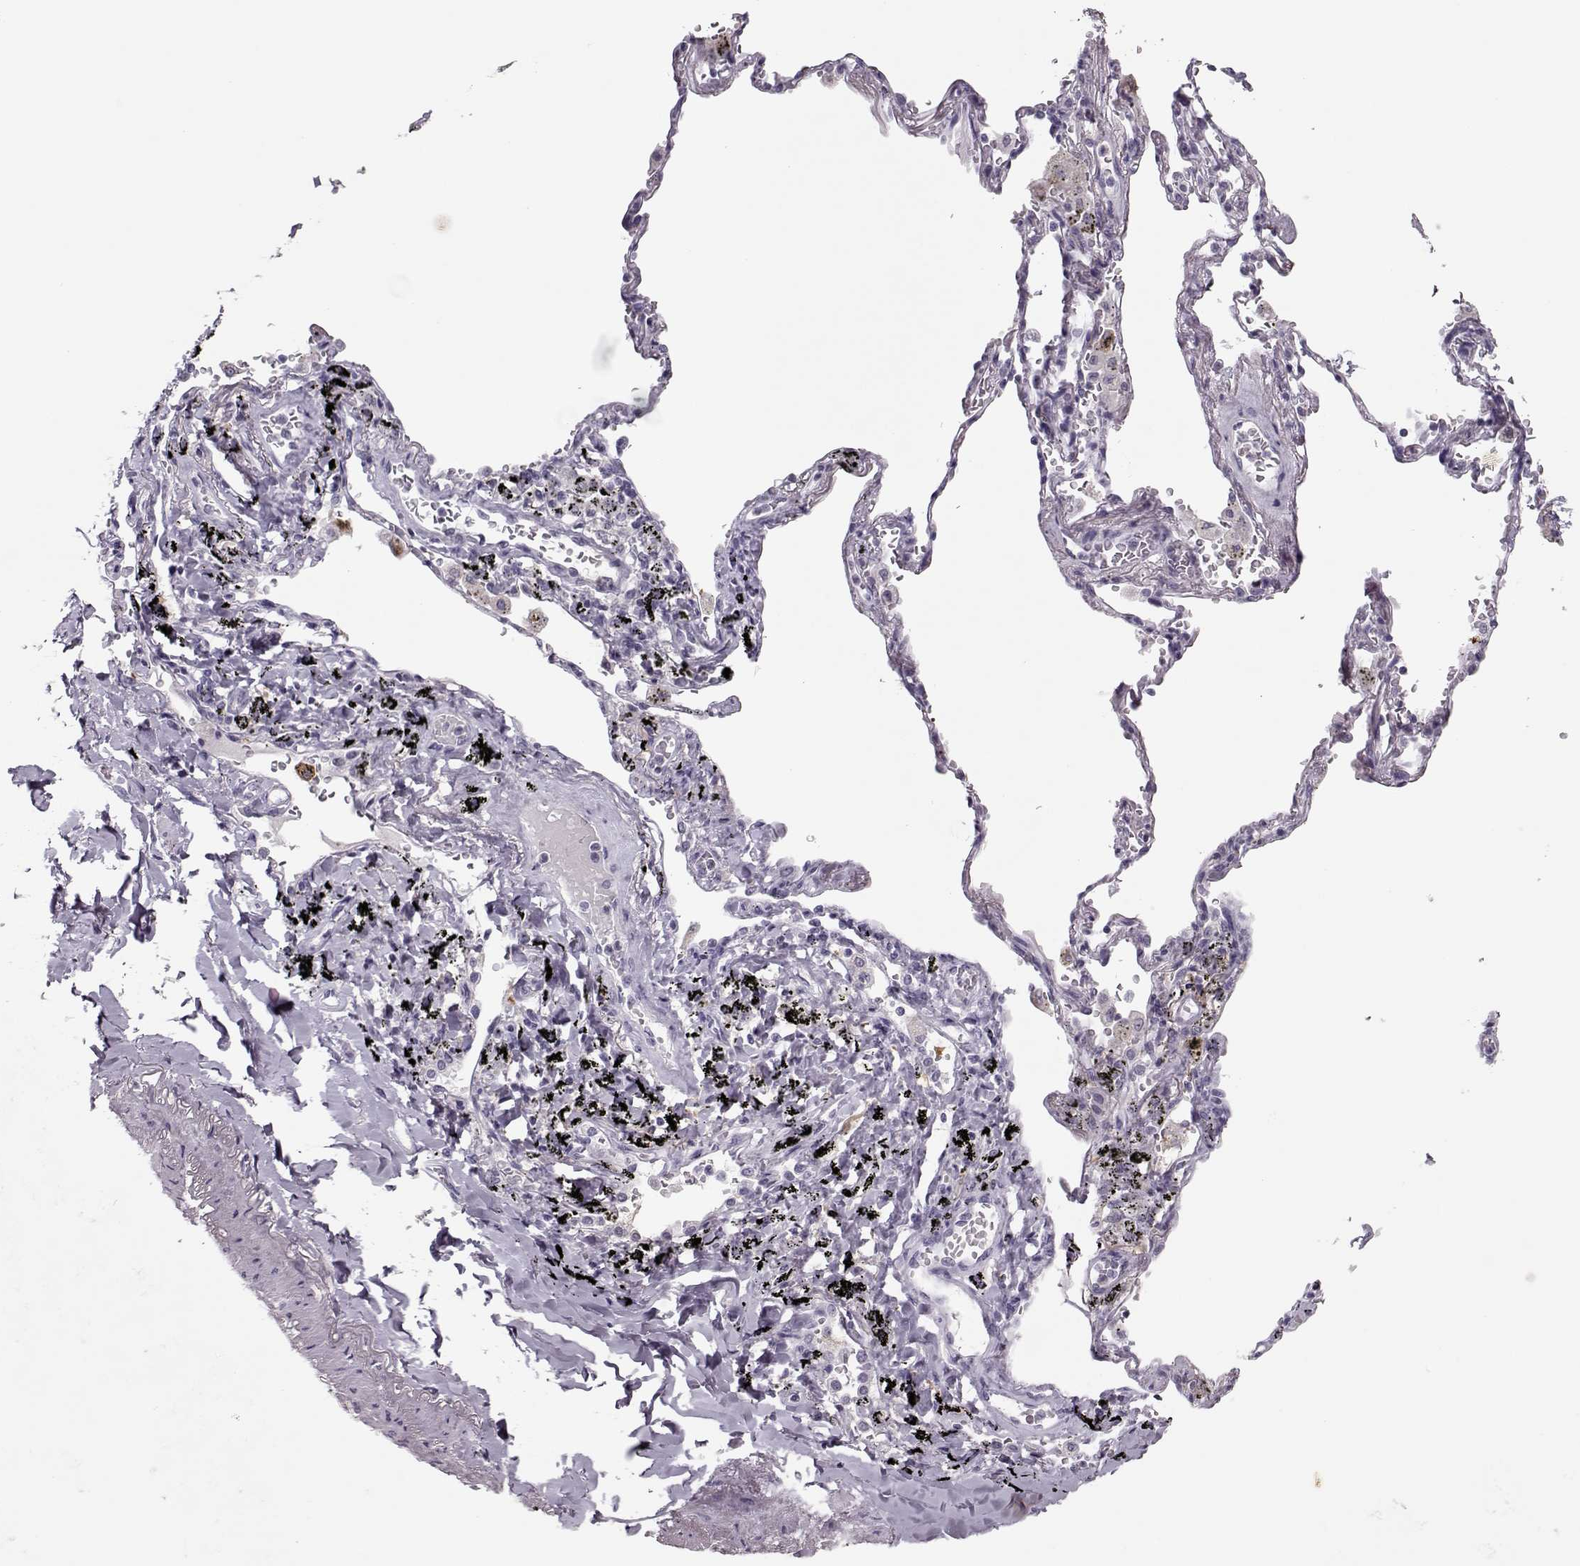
{"staining": {"intensity": "negative", "quantity": "none", "location": "none"}, "tissue": "soft tissue", "cell_type": "Fibroblasts", "image_type": "normal", "snomed": [{"axis": "morphology", "description": "Normal tissue, NOS"}, {"axis": "morphology", "description": "Adenocarcinoma, NOS"}, {"axis": "topography", "description": "Cartilage tissue"}, {"axis": "topography", "description": "Lung"}], "caption": "Immunohistochemistry (IHC) photomicrograph of benign soft tissue: human soft tissue stained with DAB (3,3'-diaminobenzidine) demonstrates no significant protein staining in fibroblasts.", "gene": "SGO1", "patient": {"sex": "male", "age": 59}}